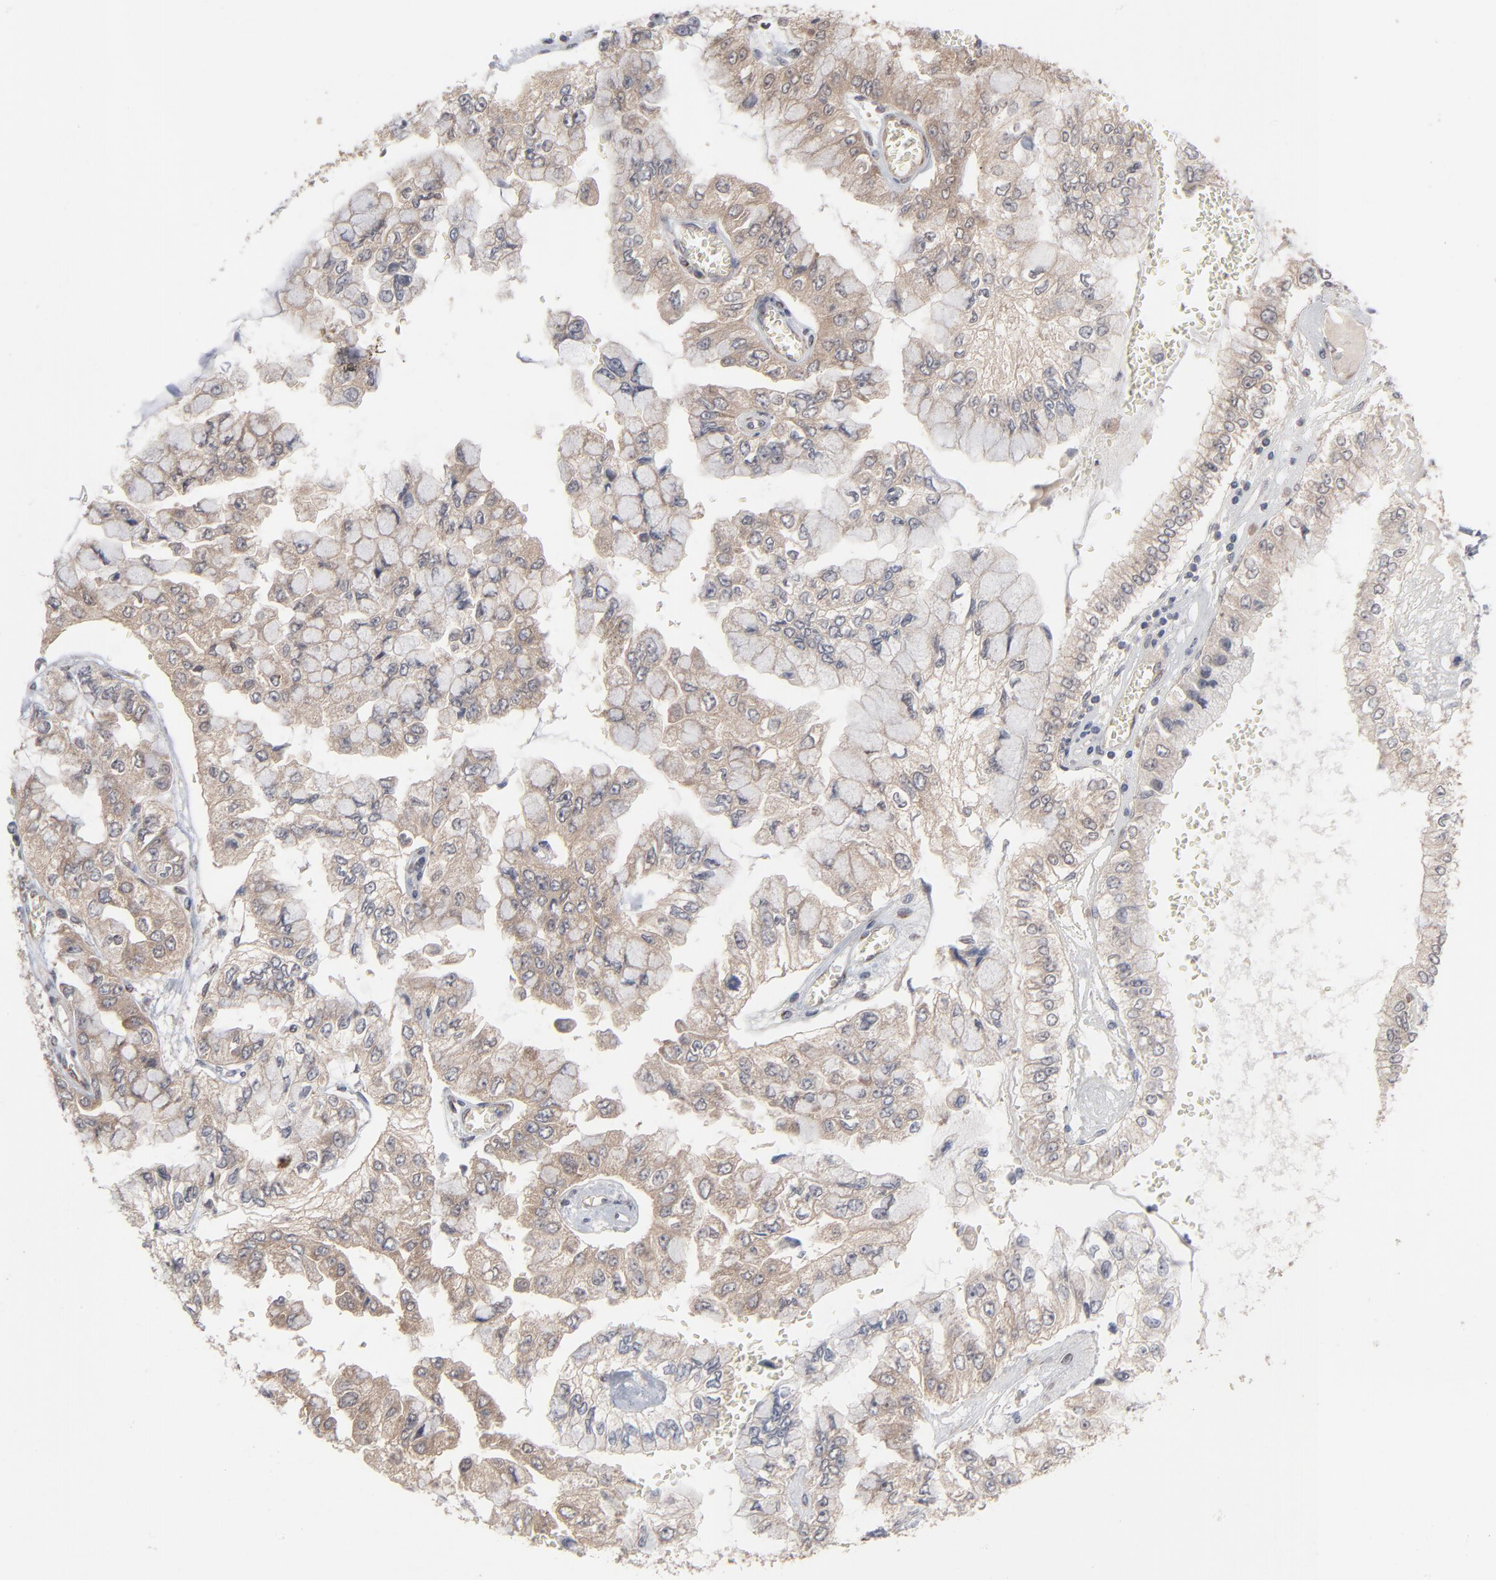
{"staining": {"intensity": "weak", "quantity": ">75%", "location": "cytoplasmic/membranous"}, "tissue": "liver cancer", "cell_type": "Tumor cells", "image_type": "cancer", "snomed": [{"axis": "morphology", "description": "Cholangiocarcinoma"}, {"axis": "topography", "description": "Liver"}], "caption": "Human liver cancer stained for a protein (brown) shows weak cytoplasmic/membranous positive expression in about >75% of tumor cells.", "gene": "SCFD1", "patient": {"sex": "female", "age": 79}}